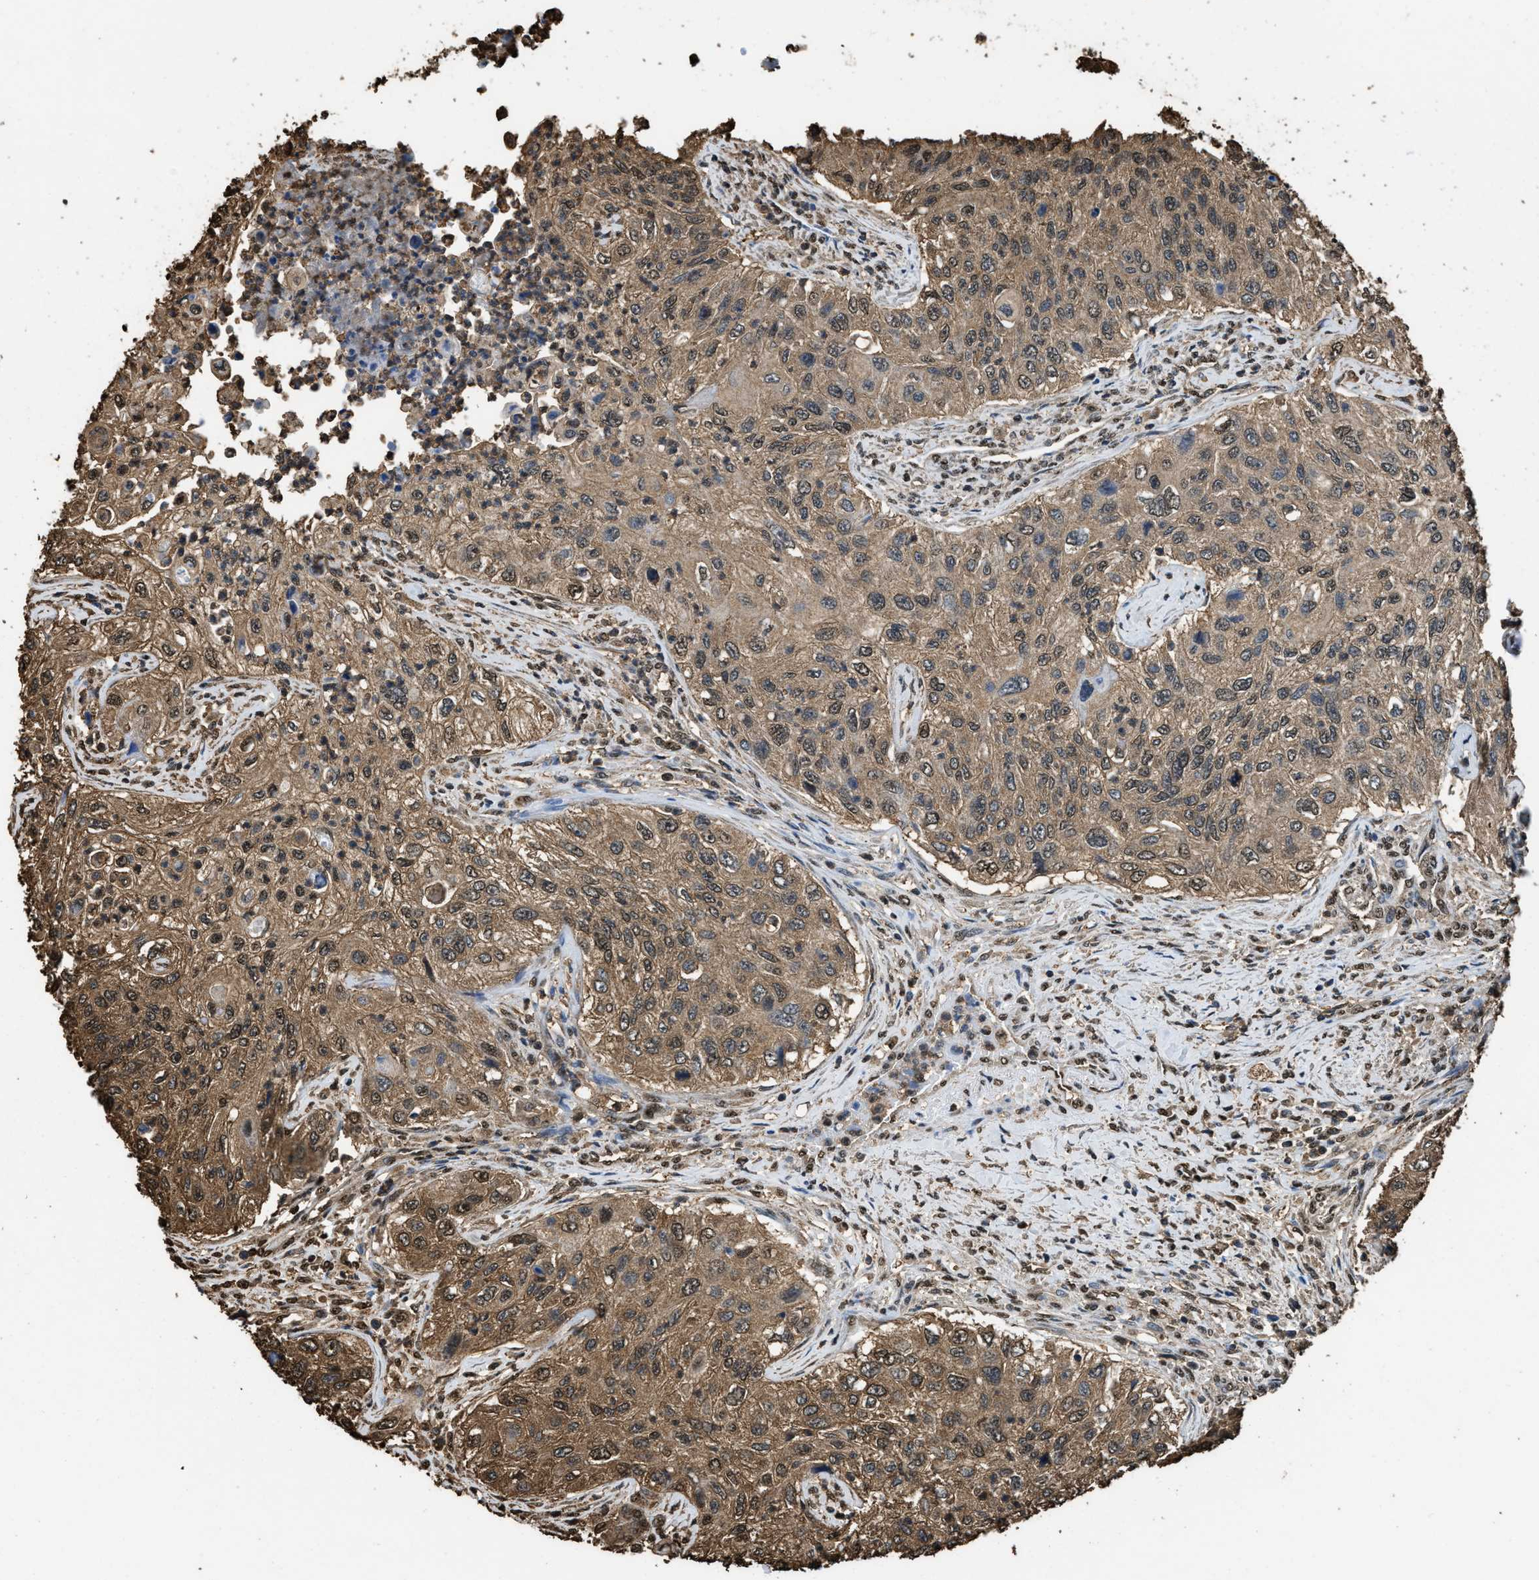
{"staining": {"intensity": "moderate", "quantity": ">75%", "location": "cytoplasmic/membranous,nuclear"}, "tissue": "urothelial cancer", "cell_type": "Tumor cells", "image_type": "cancer", "snomed": [{"axis": "morphology", "description": "Urothelial carcinoma, High grade"}, {"axis": "topography", "description": "Urinary bladder"}], "caption": "IHC photomicrograph of neoplastic tissue: human urothelial cancer stained using IHC shows medium levels of moderate protein expression localized specifically in the cytoplasmic/membranous and nuclear of tumor cells, appearing as a cytoplasmic/membranous and nuclear brown color.", "gene": "GAPDH", "patient": {"sex": "female", "age": 60}}